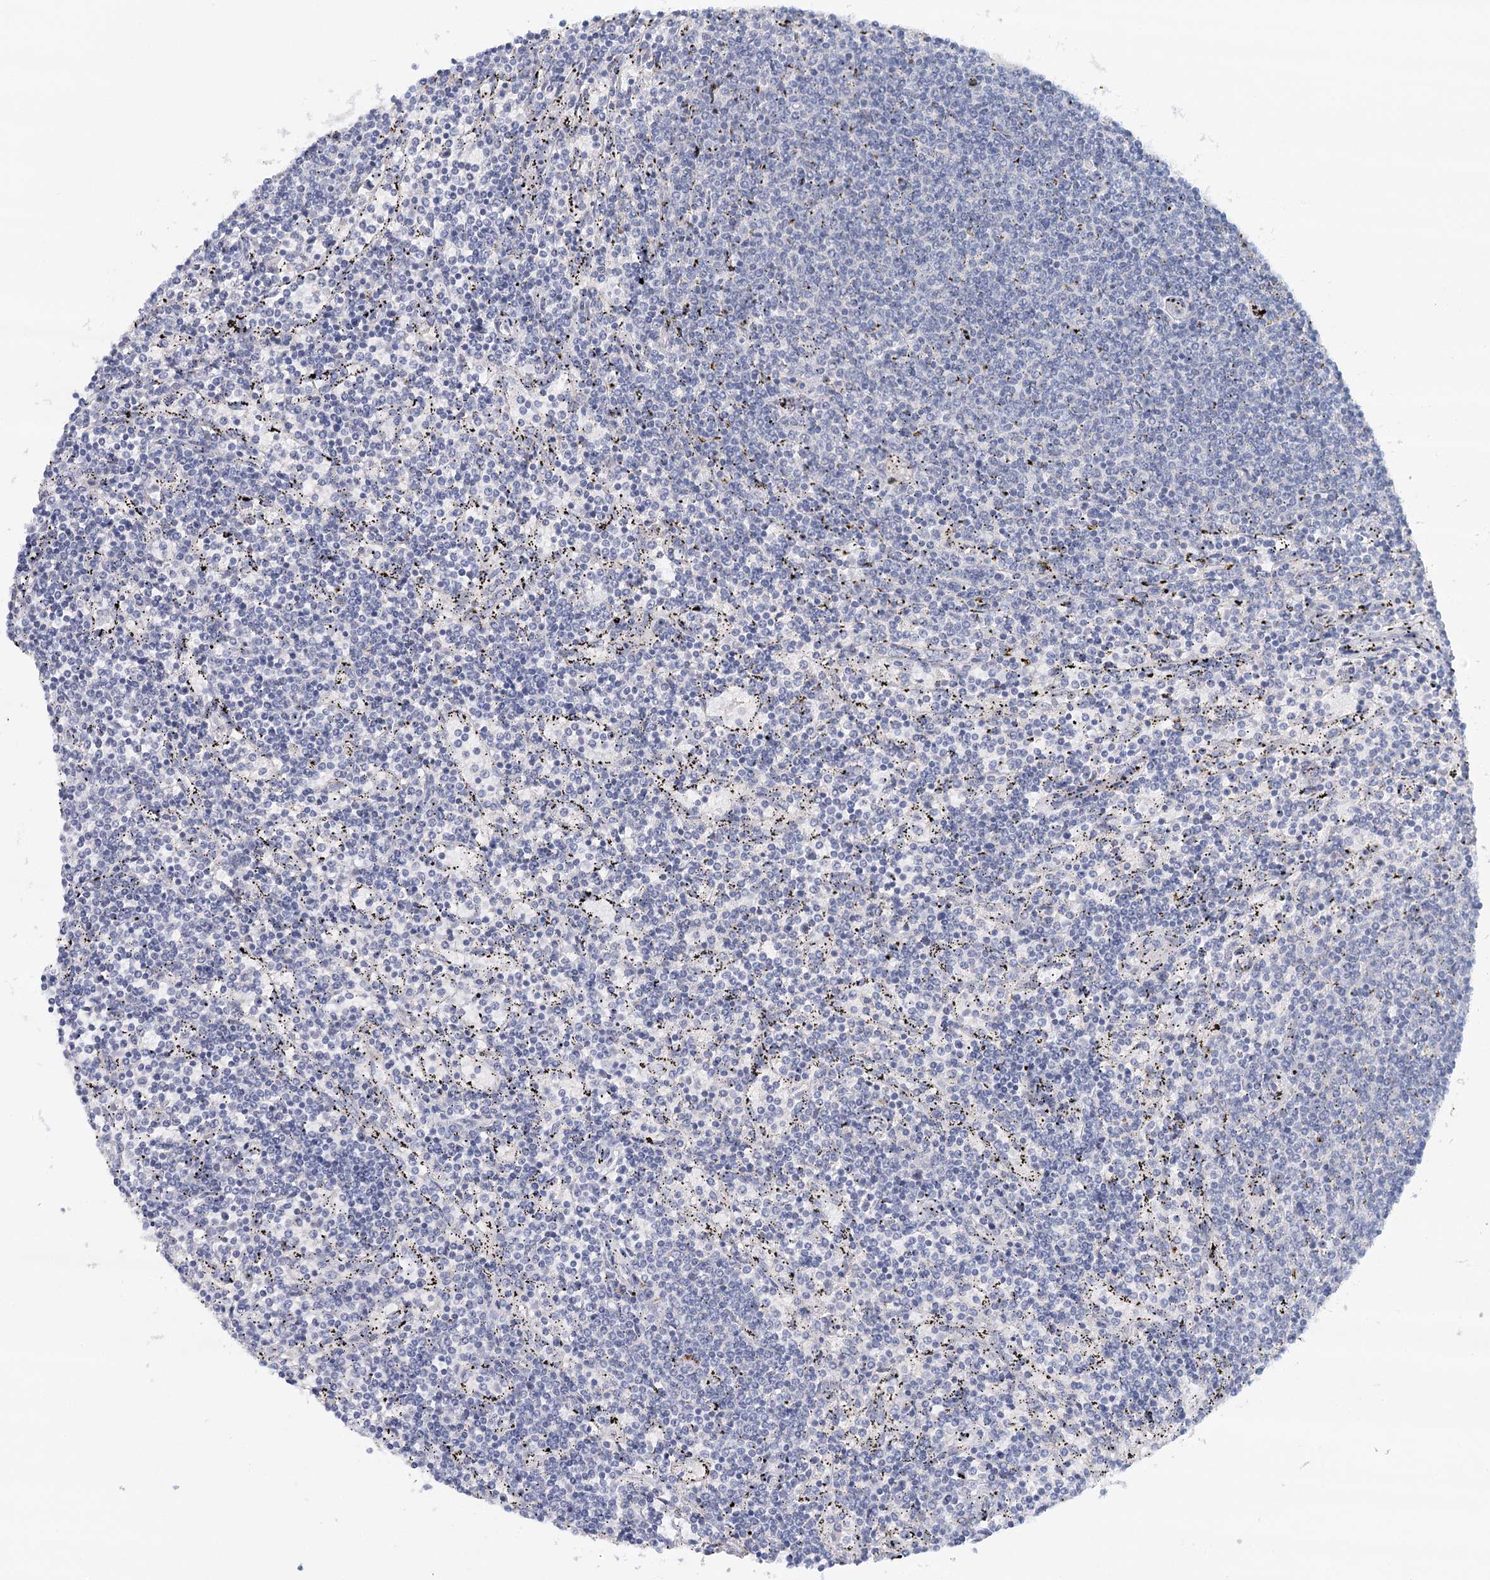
{"staining": {"intensity": "negative", "quantity": "none", "location": "none"}, "tissue": "lymphoma", "cell_type": "Tumor cells", "image_type": "cancer", "snomed": [{"axis": "morphology", "description": "Malignant lymphoma, non-Hodgkin's type, Low grade"}, {"axis": "topography", "description": "Spleen"}], "caption": "This micrograph is of lymphoma stained with immunohistochemistry to label a protein in brown with the nuclei are counter-stained blue. There is no expression in tumor cells. Brightfield microscopy of immunohistochemistry (IHC) stained with DAB (brown) and hematoxylin (blue), captured at high magnification.", "gene": "RBM43", "patient": {"sex": "female", "age": 50}}